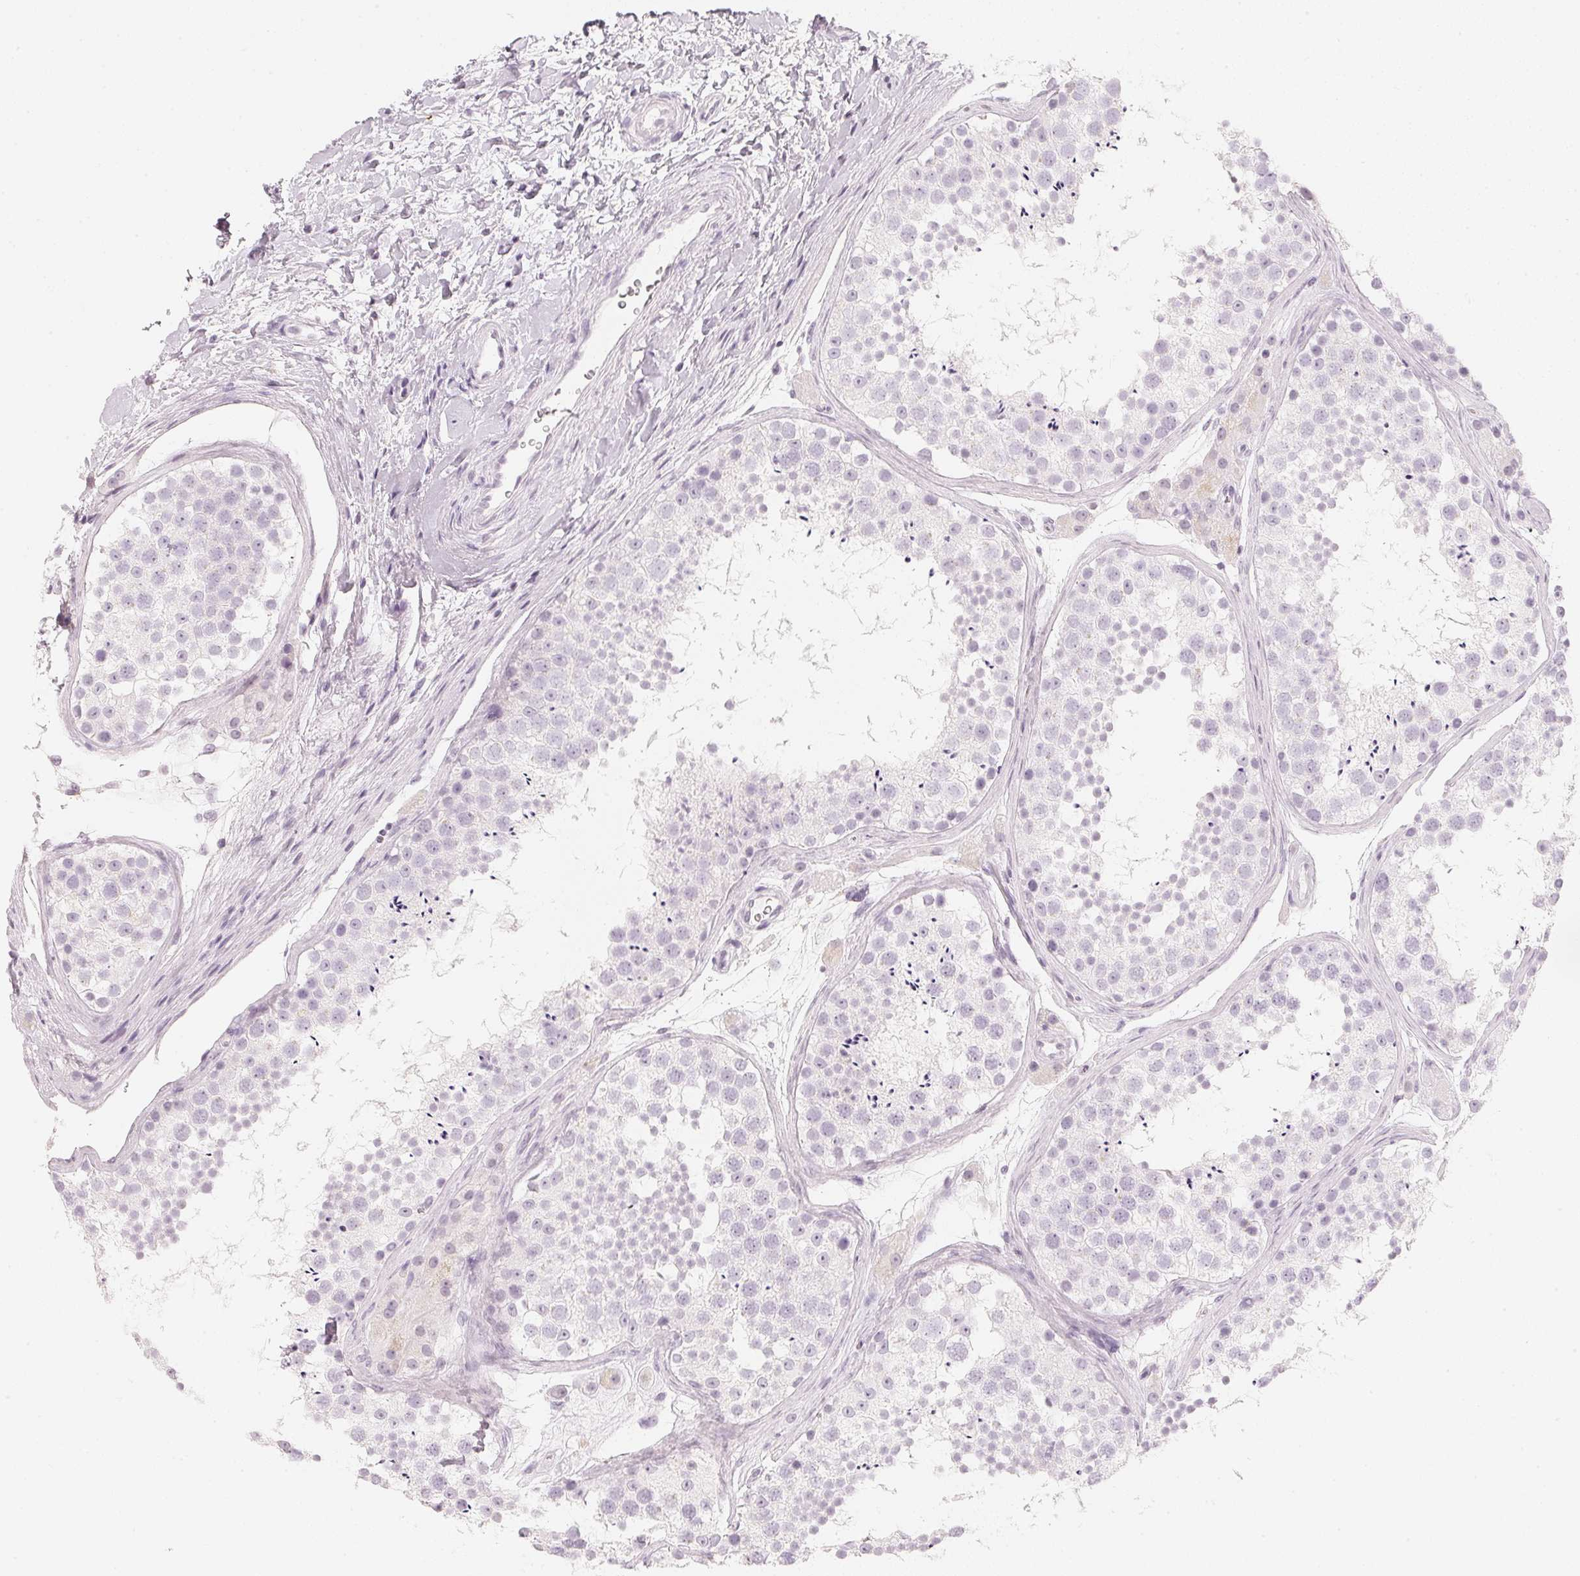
{"staining": {"intensity": "negative", "quantity": "none", "location": "none"}, "tissue": "testis", "cell_type": "Cells in seminiferous ducts", "image_type": "normal", "snomed": [{"axis": "morphology", "description": "Normal tissue, NOS"}, {"axis": "topography", "description": "Testis"}], "caption": "Testis was stained to show a protein in brown. There is no significant expression in cells in seminiferous ducts. (Immunohistochemistry, brightfield microscopy, high magnification).", "gene": "SLC22A8", "patient": {"sex": "male", "age": 41}}